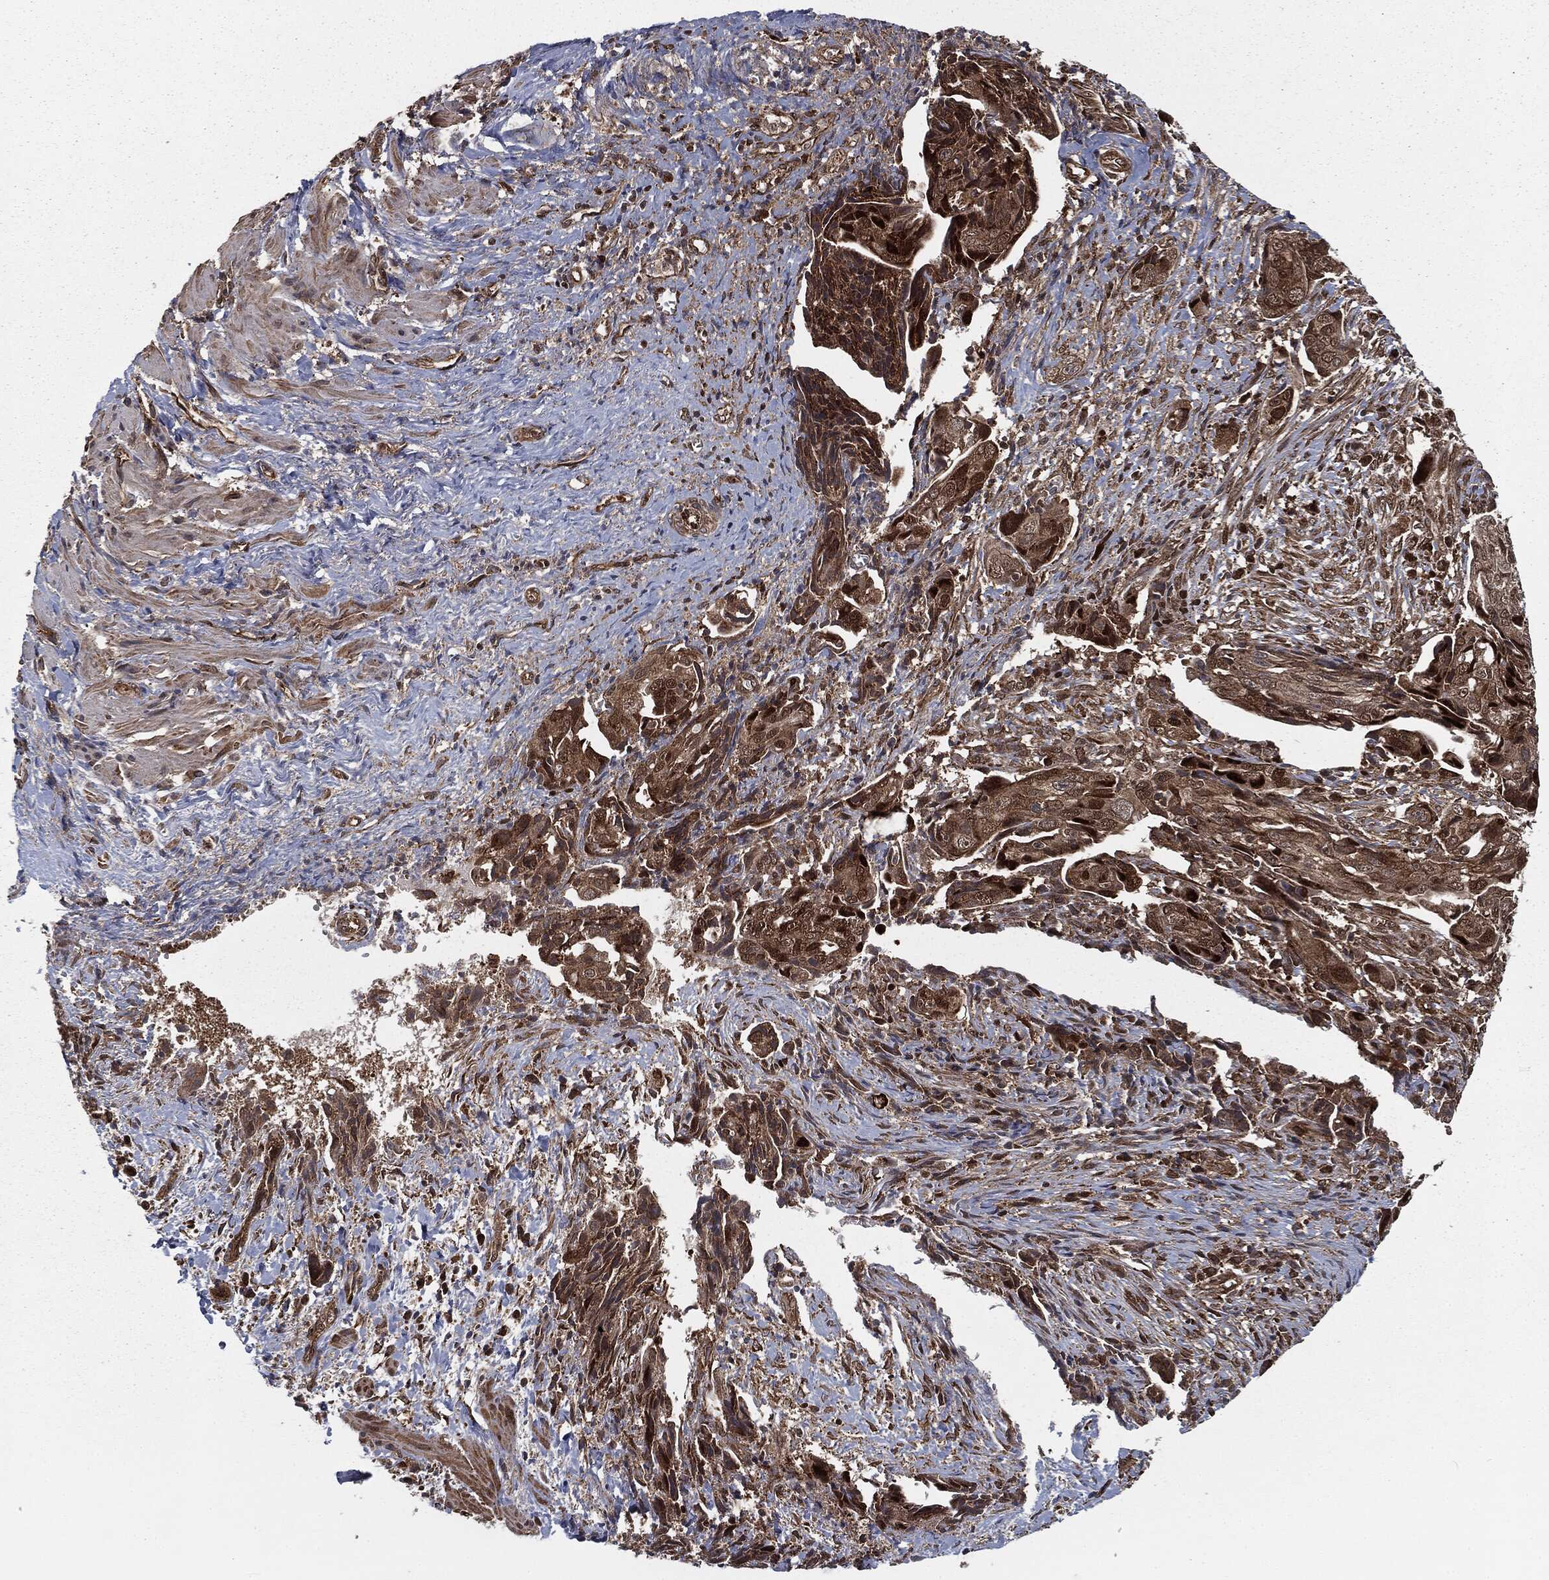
{"staining": {"intensity": "strong", "quantity": "<25%", "location": "cytoplasmic/membranous,nuclear"}, "tissue": "ovarian cancer", "cell_type": "Tumor cells", "image_type": "cancer", "snomed": [{"axis": "morphology", "description": "Carcinoma, endometroid"}, {"axis": "topography", "description": "Ovary"}], "caption": "Immunohistochemistry (IHC) image of human ovarian endometroid carcinoma stained for a protein (brown), which shows medium levels of strong cytoplasmic/membranous and nuclear positivity in about <25% of tumor cells.", "gene": "RANBP9", "patient": {"sex": "female", "age": 70}}